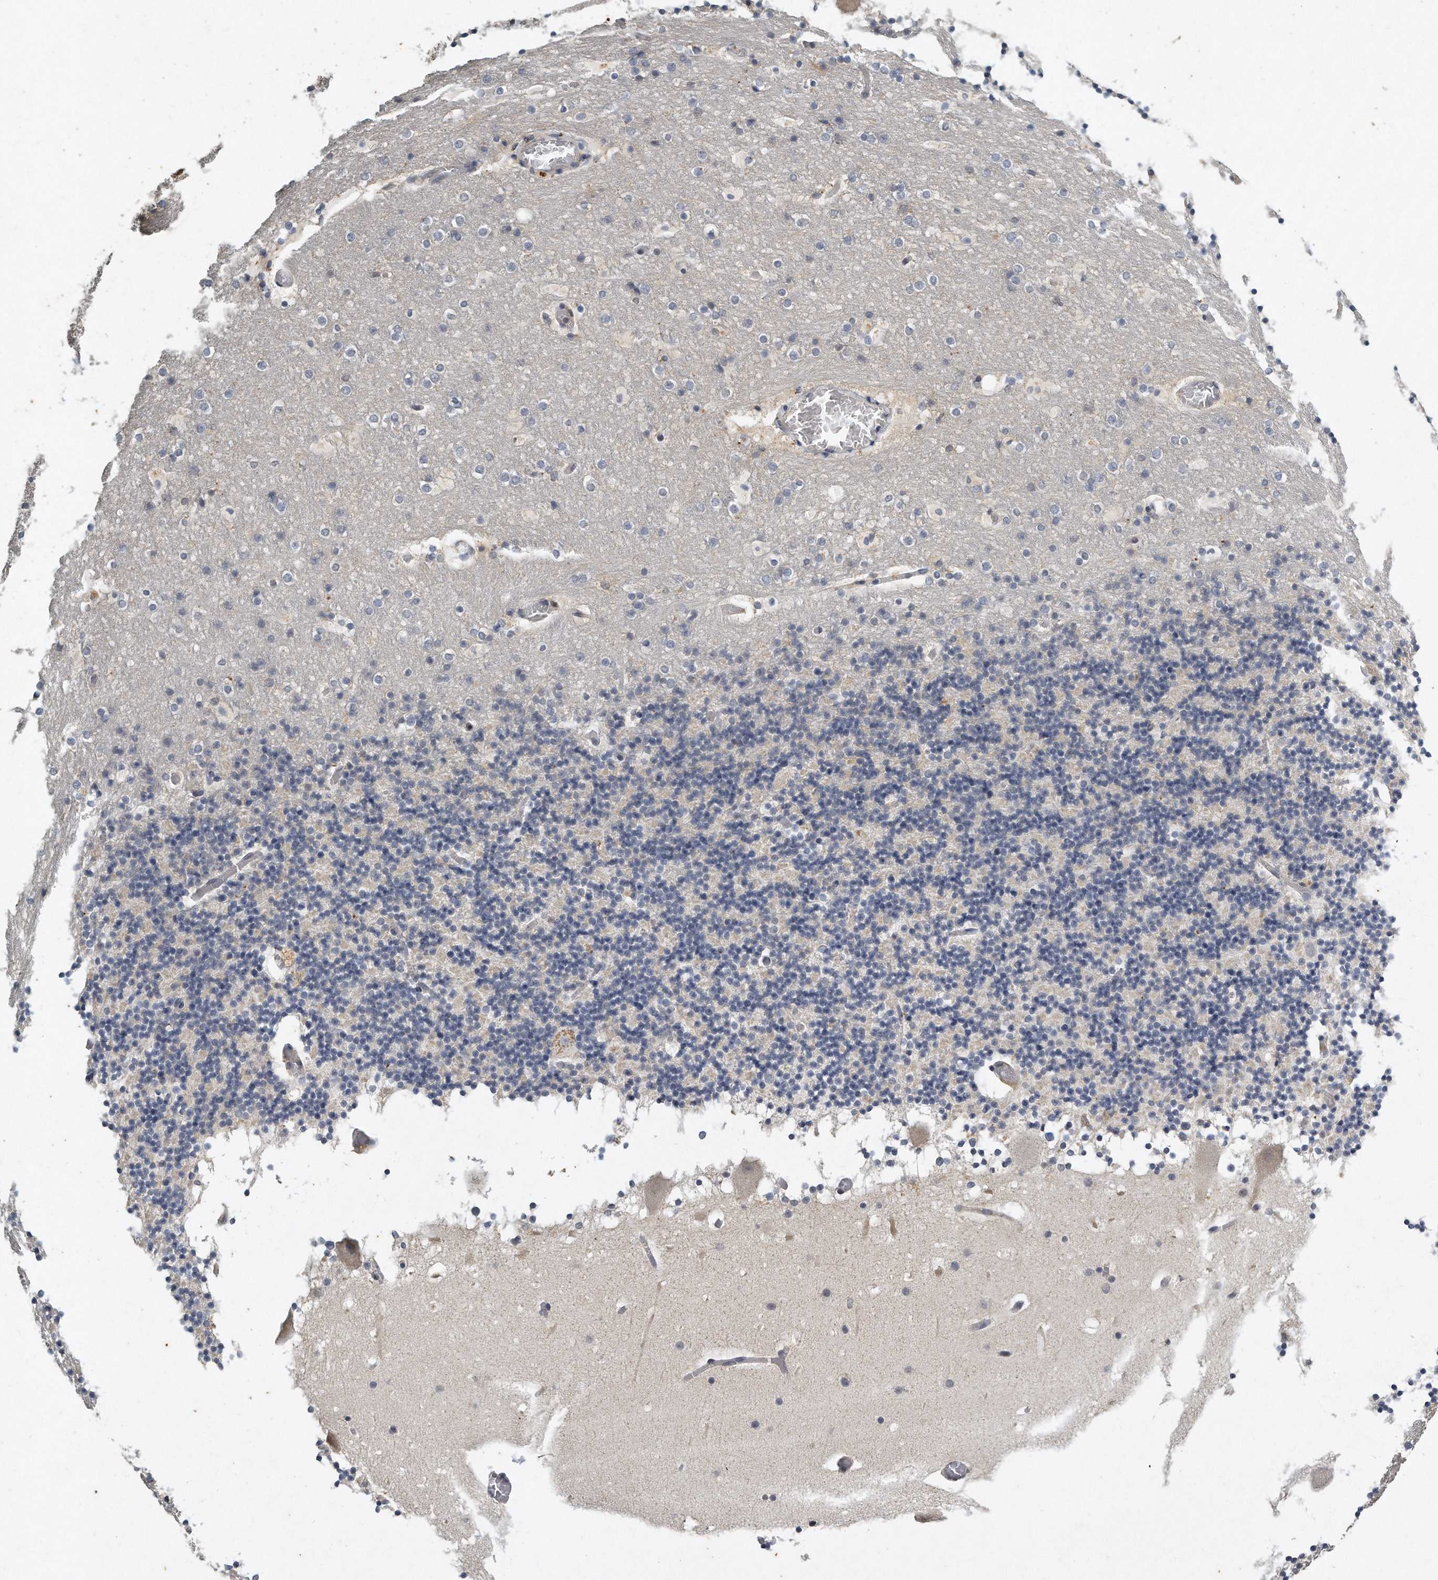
{"staining": {"intensity": "negative", "quantity": "none", "location": "none"}, "tissue": "cerebellum", "cell_type": "Cells in granular layer", "image_type": "normal", "snomed": [{"axis": "morphology", "description": "Normal tissue, NOS"}, {"axis": "topography", "description": "Cerebellum"}], "caption": "The histopathology image displays no staining of cells in granular layer in benign cerebellum.", "gene": "CAMK1", "patient": {"sex": "male", "age": 57}}